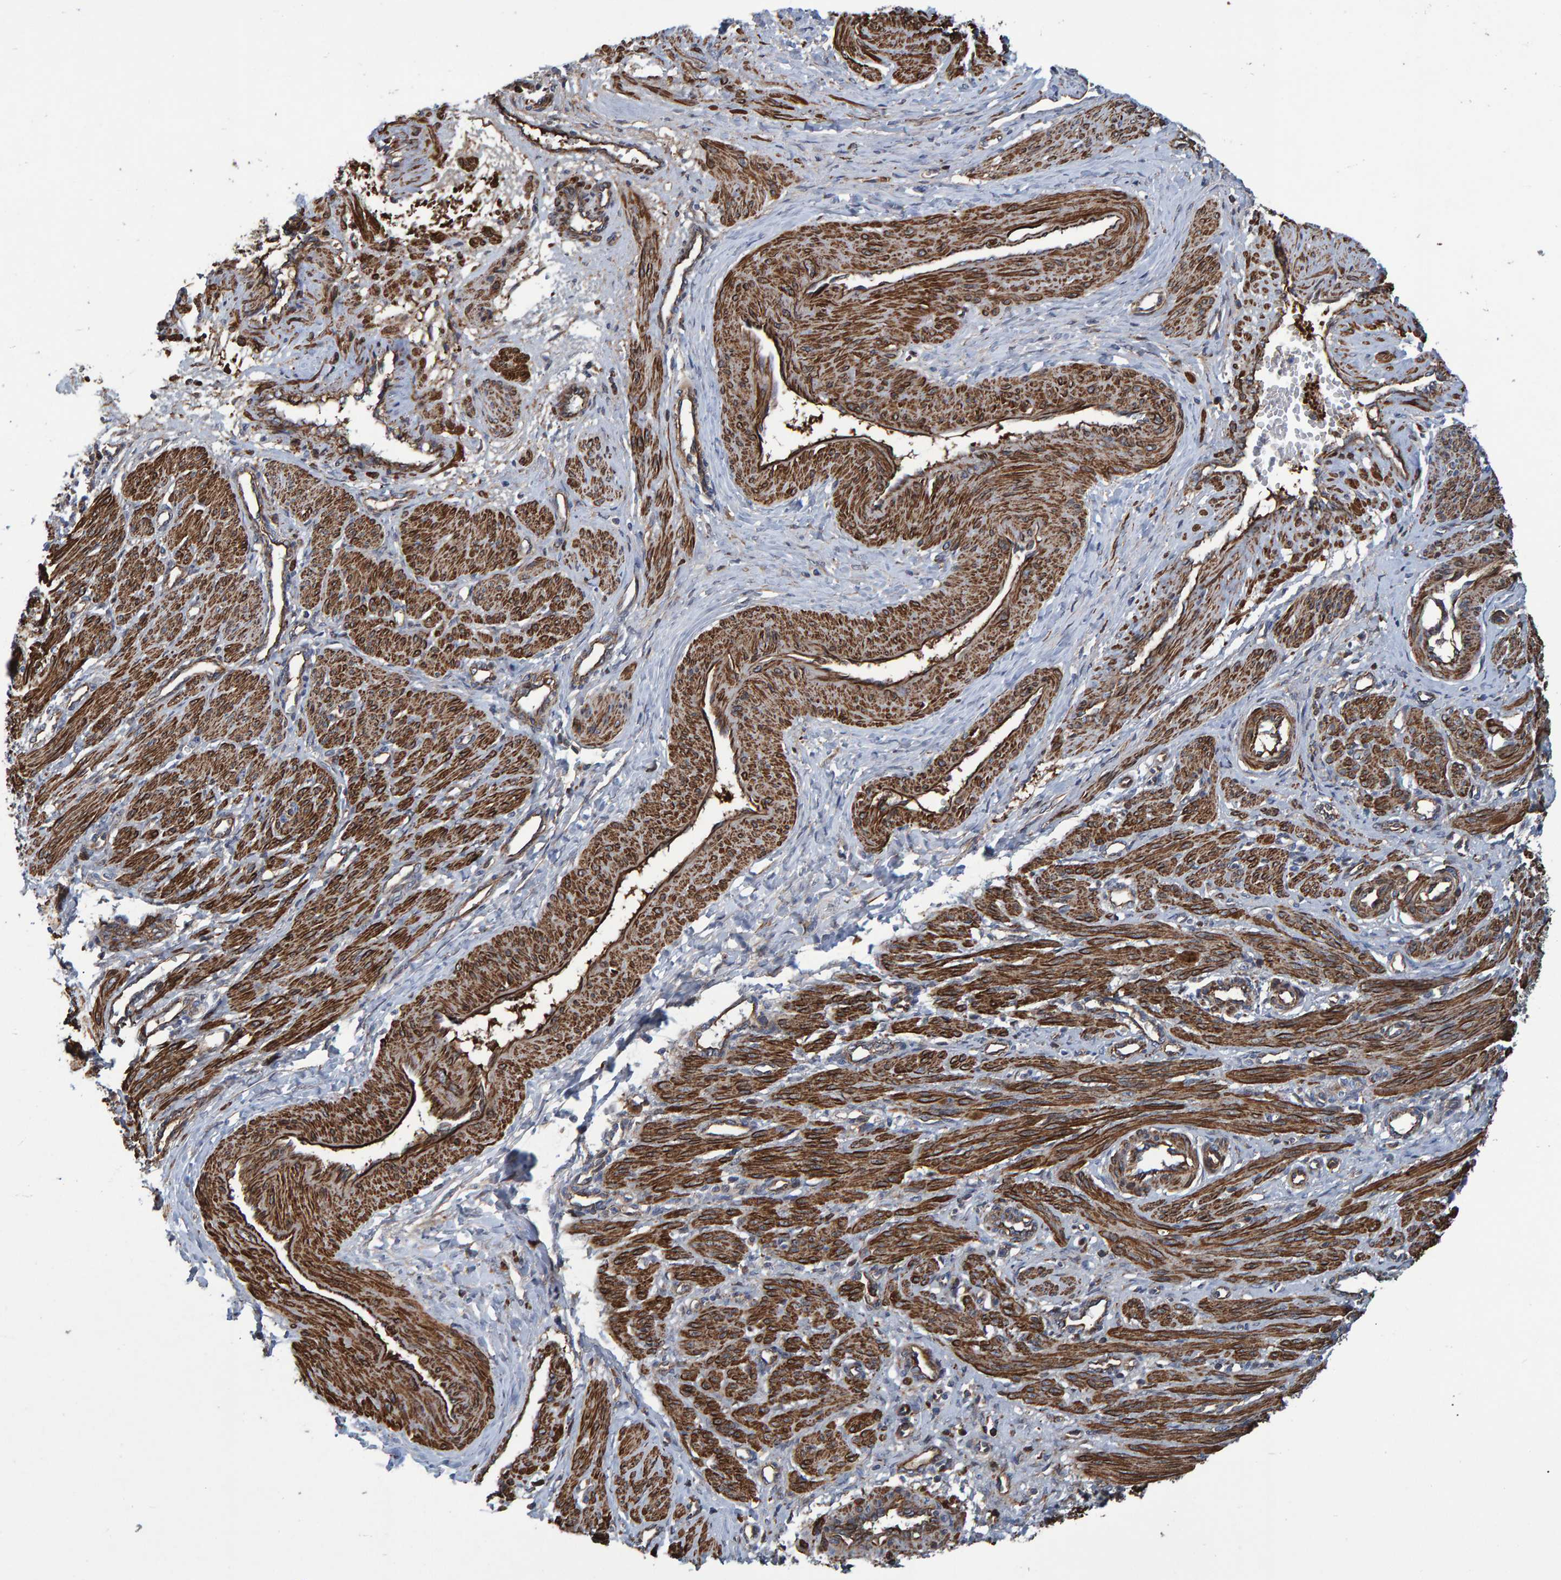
{"staining": {"intensity": "strong", "quantity": ">75%", "location": "cytoplasmic/membranous"}, "tissue": "smooth muscle", "cell_type": "Smooth muscle cells", "image_type": "normal", "snomed": [{"axis": "morphology", "description": "Normal tissue, NOS"}, {"axis": "topography", "description": "Endometrium"}], "caption": "Benign smooth muscle displays strong cytoplasmic/membranous positivity in approximately >75% of smooth muscle cells, visualized by immunohistochemistry. (DAB IHC with brightfield microscopy, high magnification).", "gene": "SLIT2", "patient": {"sex": "female", "age": 33}}